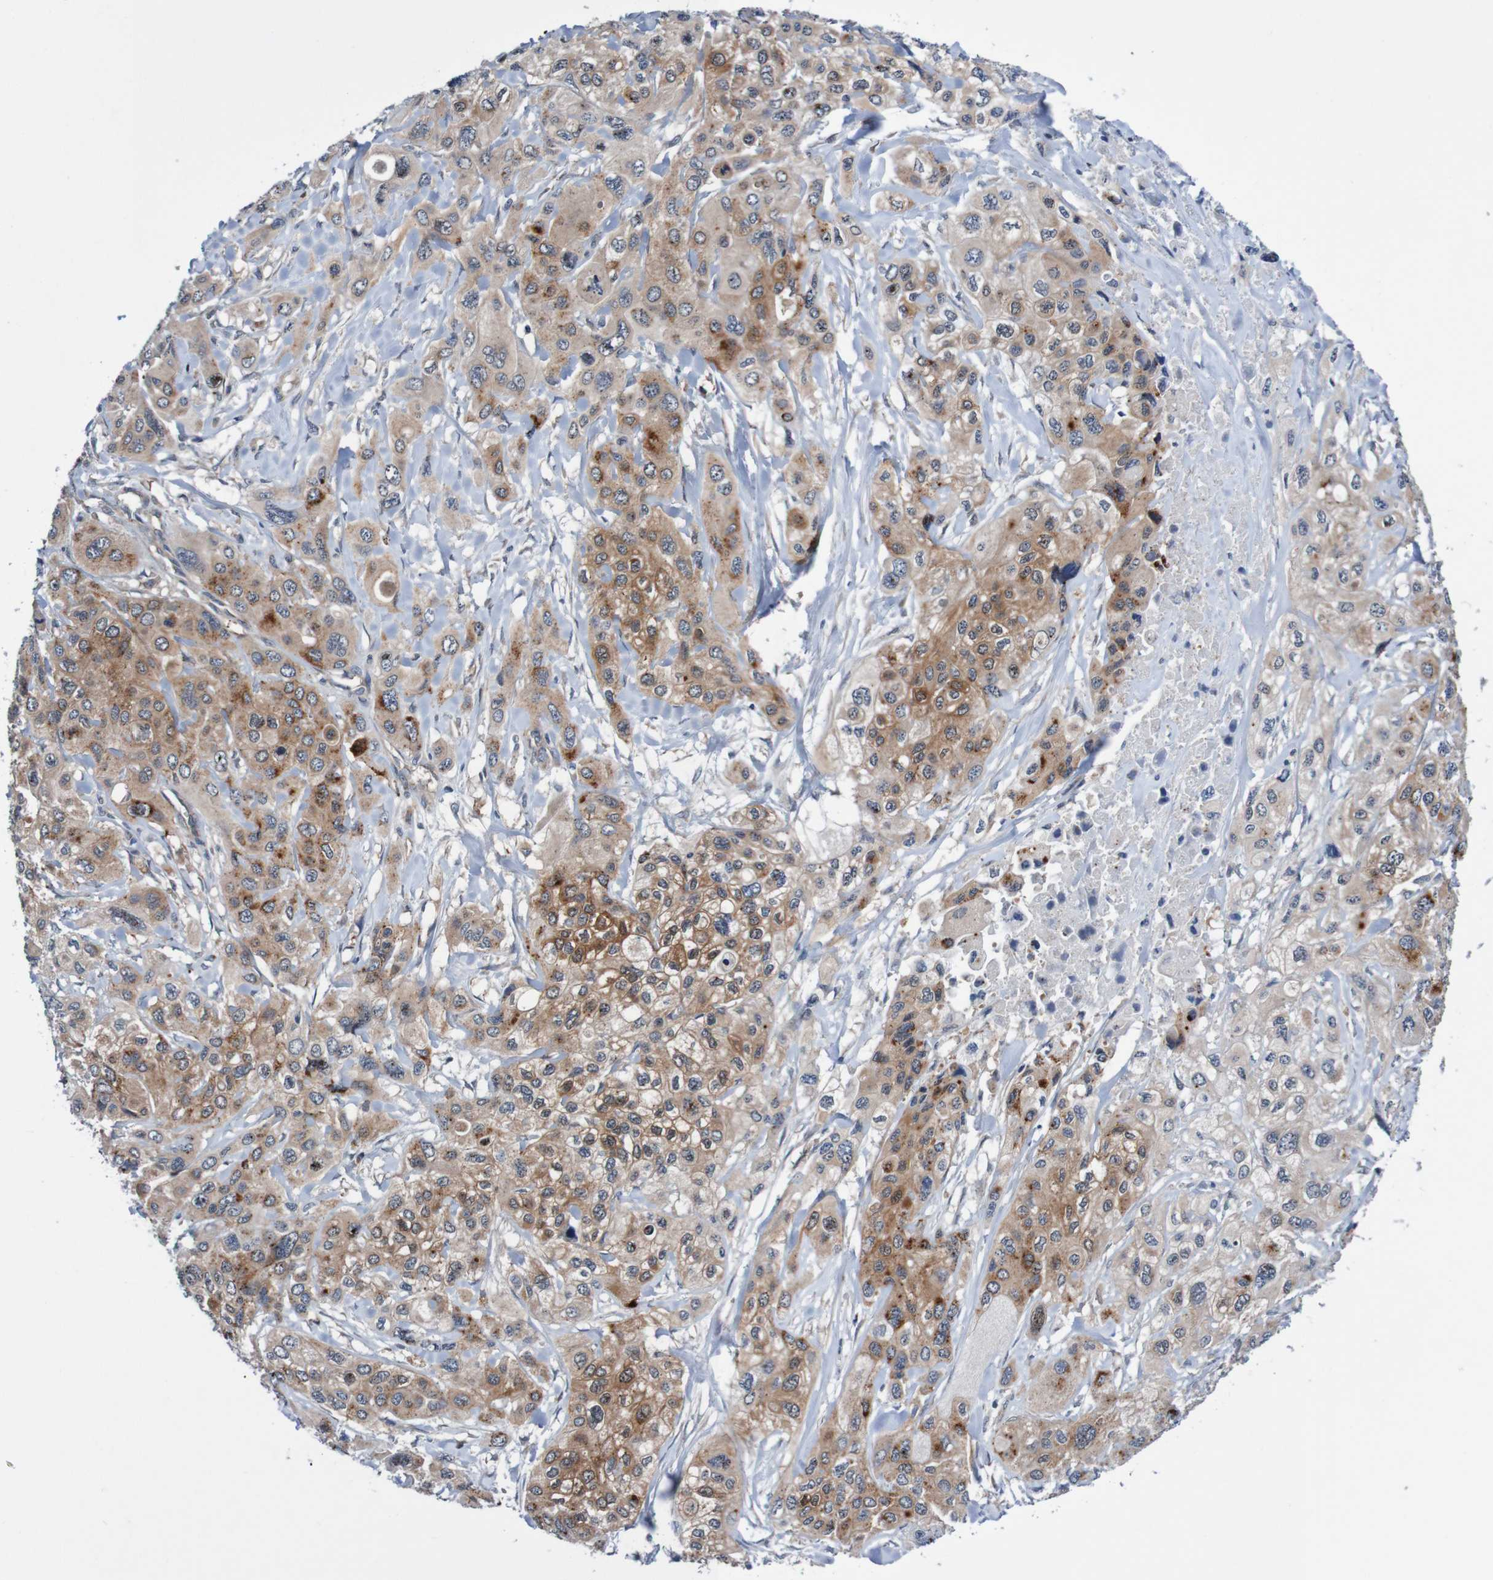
{"staining": {"intensity": "moderate", "quantity": ">75%", "location": "cytoplasmic/membranous"}, "tissue": "pancreatic cancer", "cell_type": "Tumor cells", "image_type": "cancer", "snomed": [{"axis": "morphology", "description": "Adenocarcinoma, NOS"}, {"axis": "topography", "description": "Pancreas"}], "caption": "Pancreatic cancer was stained to show a protein in brown. There is medium levels of moderate cytoplasmic/membranous expression in approximately >75% of tumor cells.", "gene": "CPED1", "patient": {"sex": "male", "age": 73}}